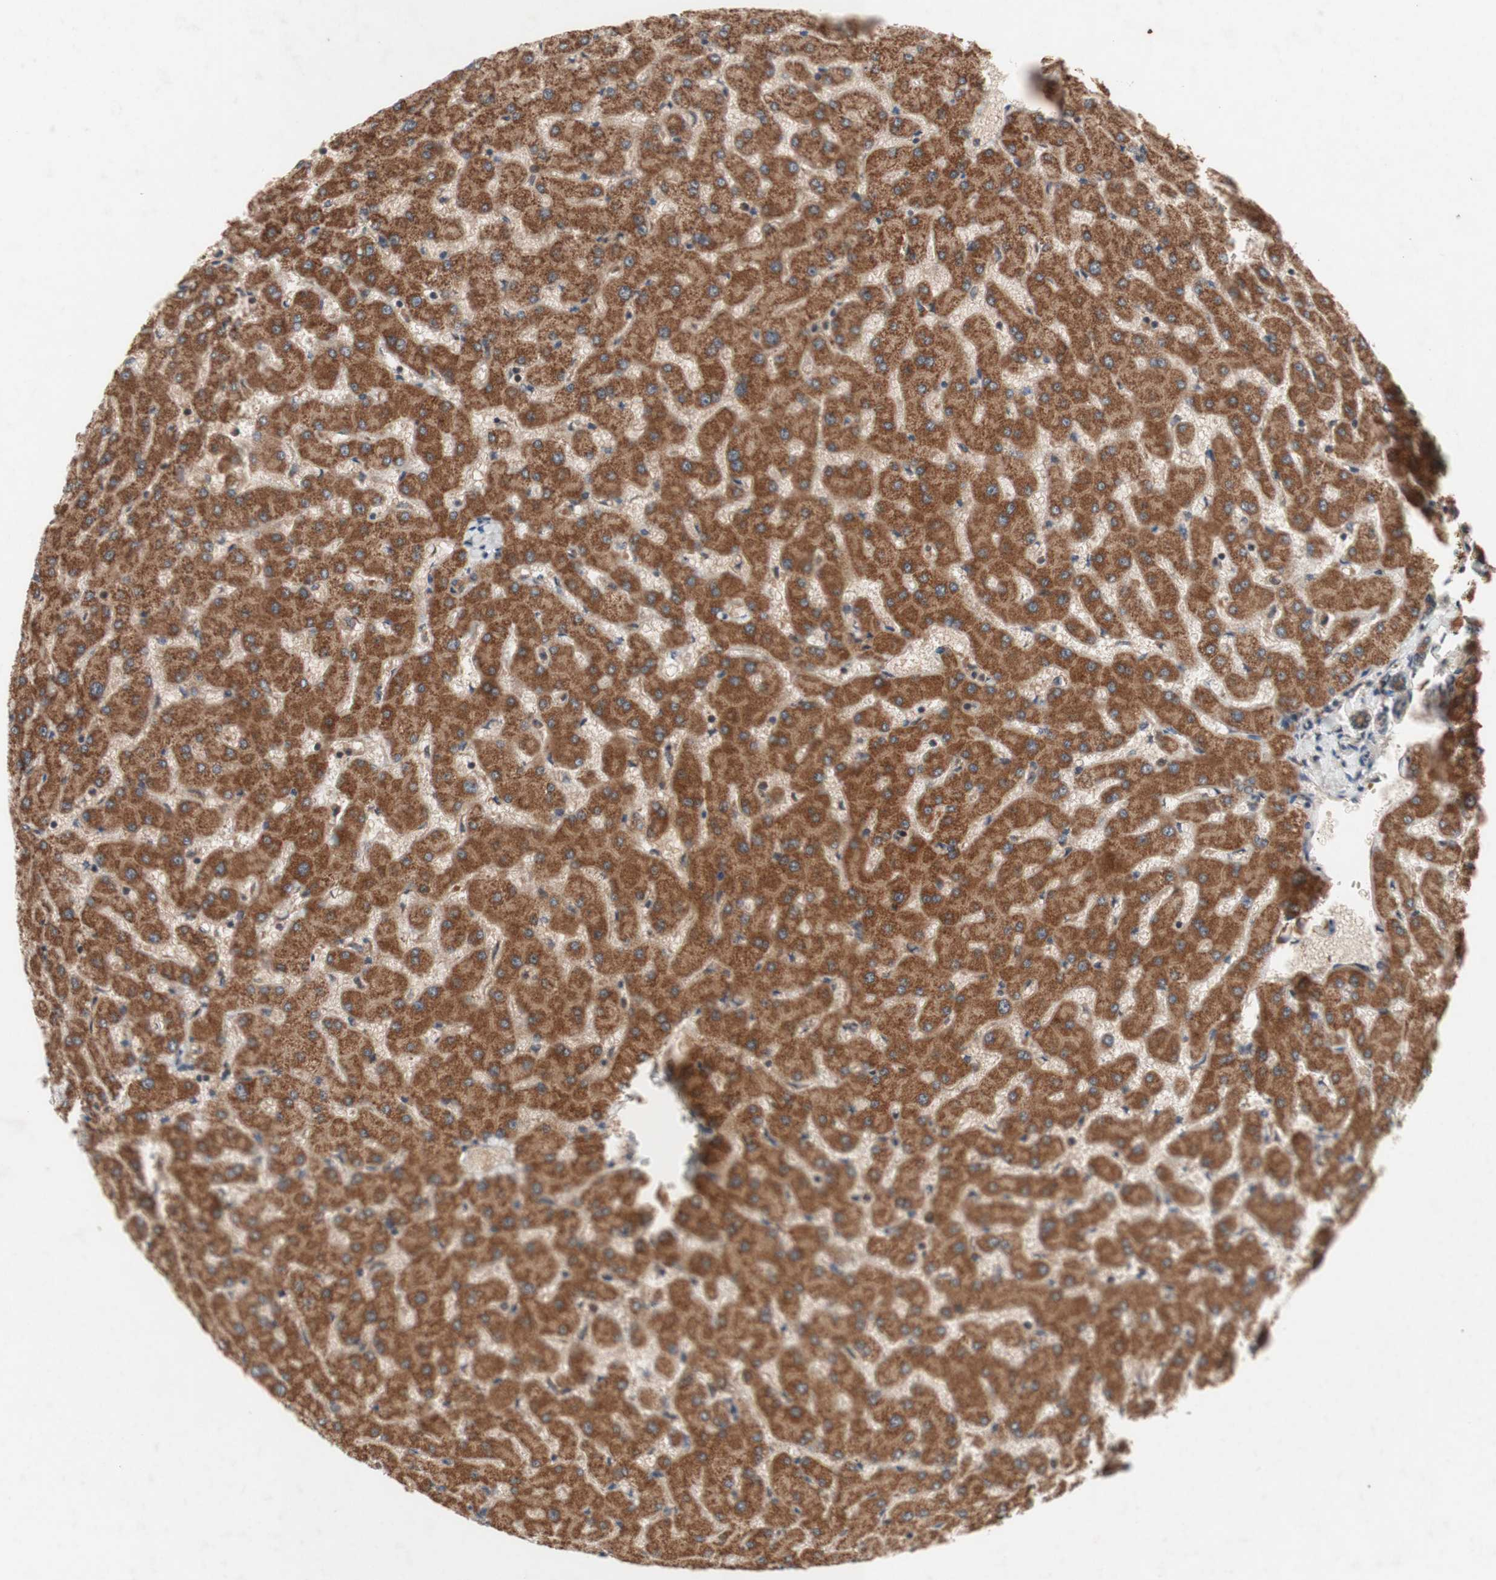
{"staining": {"intensity": "moderate", "quantity": ">75%", "location": "cytoplasmic/membranous"}, "tissue": "liver", "cell_type": "Cholangiocytes", "image_type": "normal", "snomed": [{"axis": "morphology", "description": "Normal tissue, NOS"}, {"axis": "topography", "description": "Liver"}], "caption": "Immunohistochemical staining of normal liver reveals >75% levels of moderate cytoplasmic/membranous protein expression in about >75% of cholangiocytes. (DAB (3,3'-diaminobenzidine) IHC, brown staining for protein, blue staining for nuclei).", "gene": "DDOST", "patient": {"sex": "female", "age": 63}}